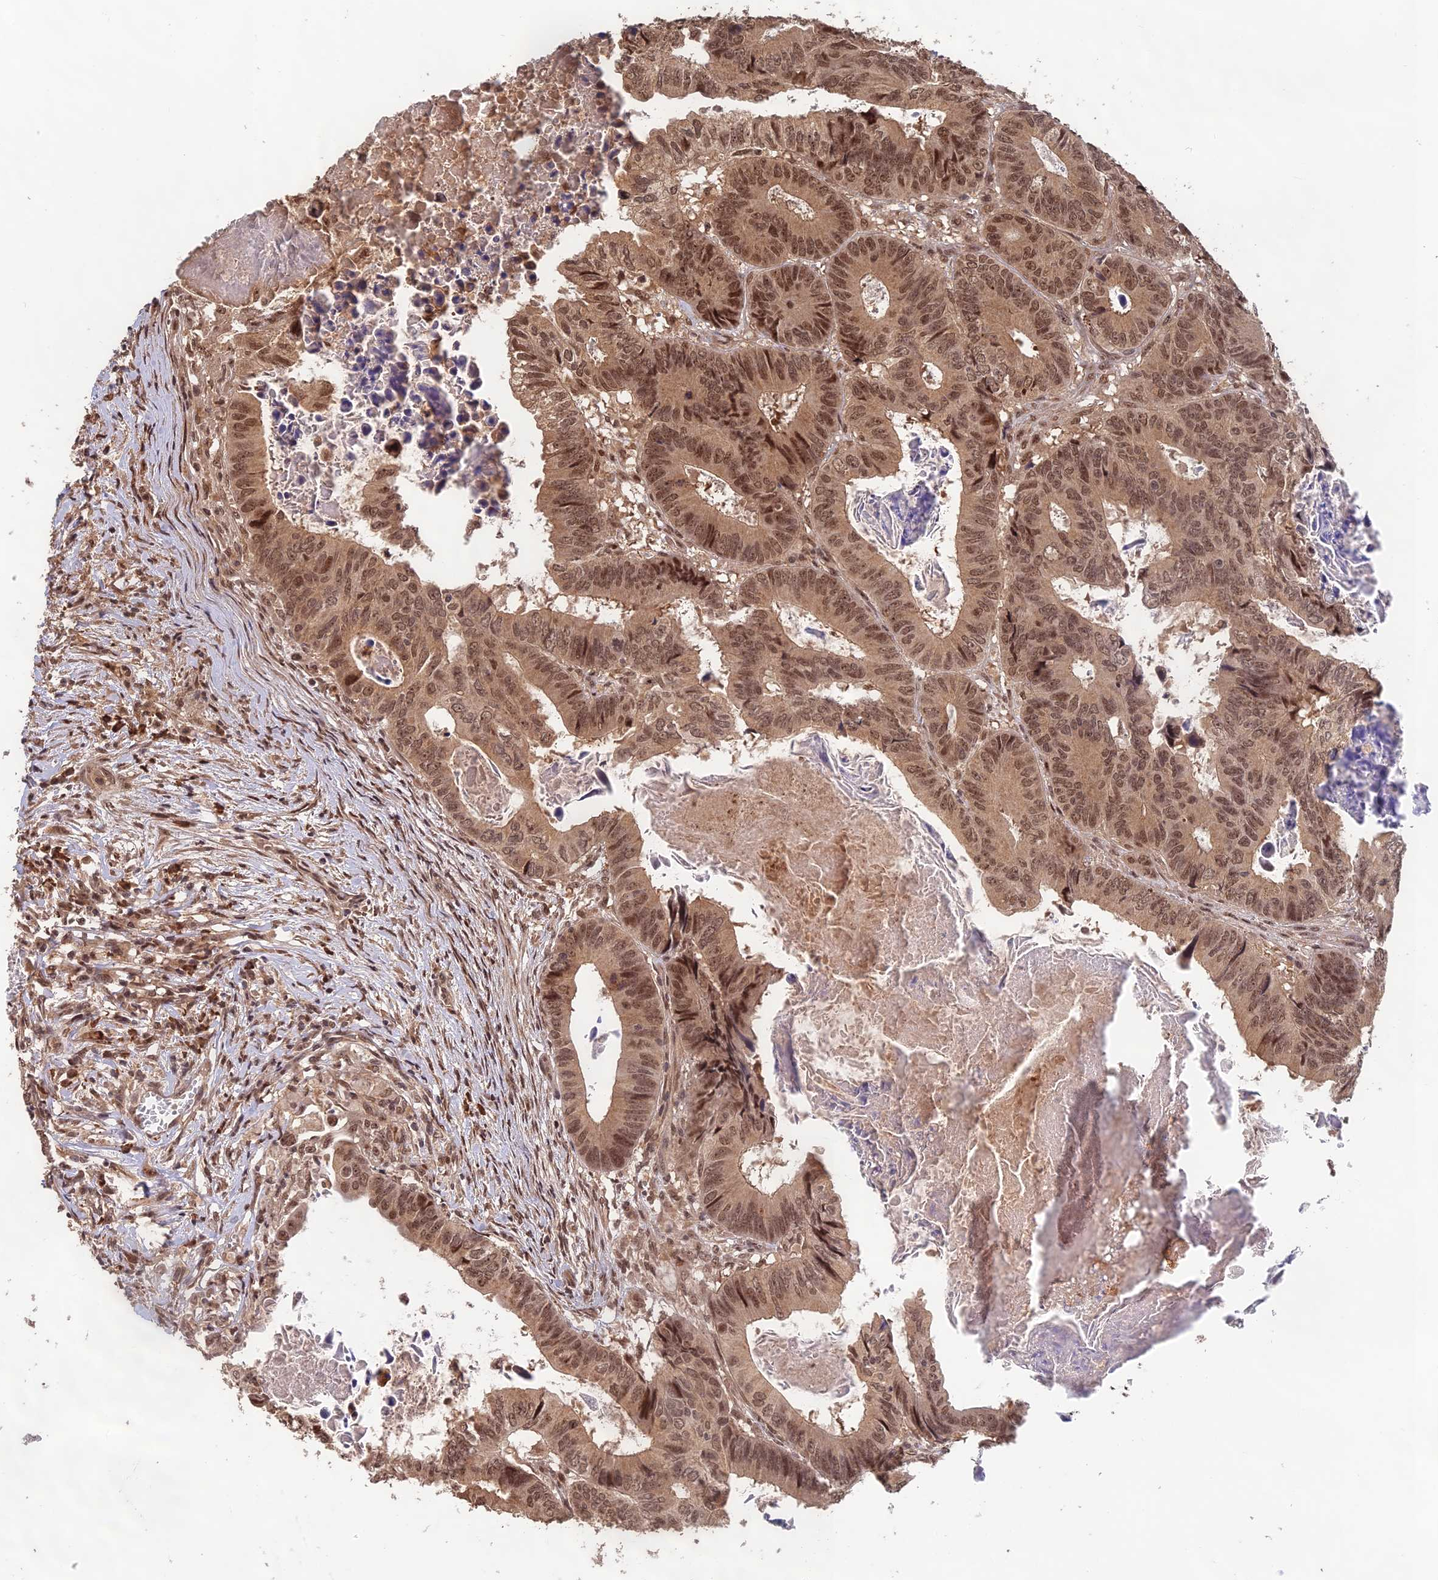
{"staining": {"intensity": "moderate", "quantity": ">75%", "location": "nuclear"}, "tissue": "colorectal cancer", "cell_type": "Tumor cells", "image_type": "cancer", "snomed": [{"axis": "morphology", "description": "Adenocarcinoma, NOS"}, {"axis": "topography", "description": "Colon"}], "caption": "Tumor cells reveal medium levels of moderate nuclear staining in about >75% of cells in adenocarcinoma (colorectal).", "gene": "OSBPL1A", "patient": {"sex": "male", "age": 85}}